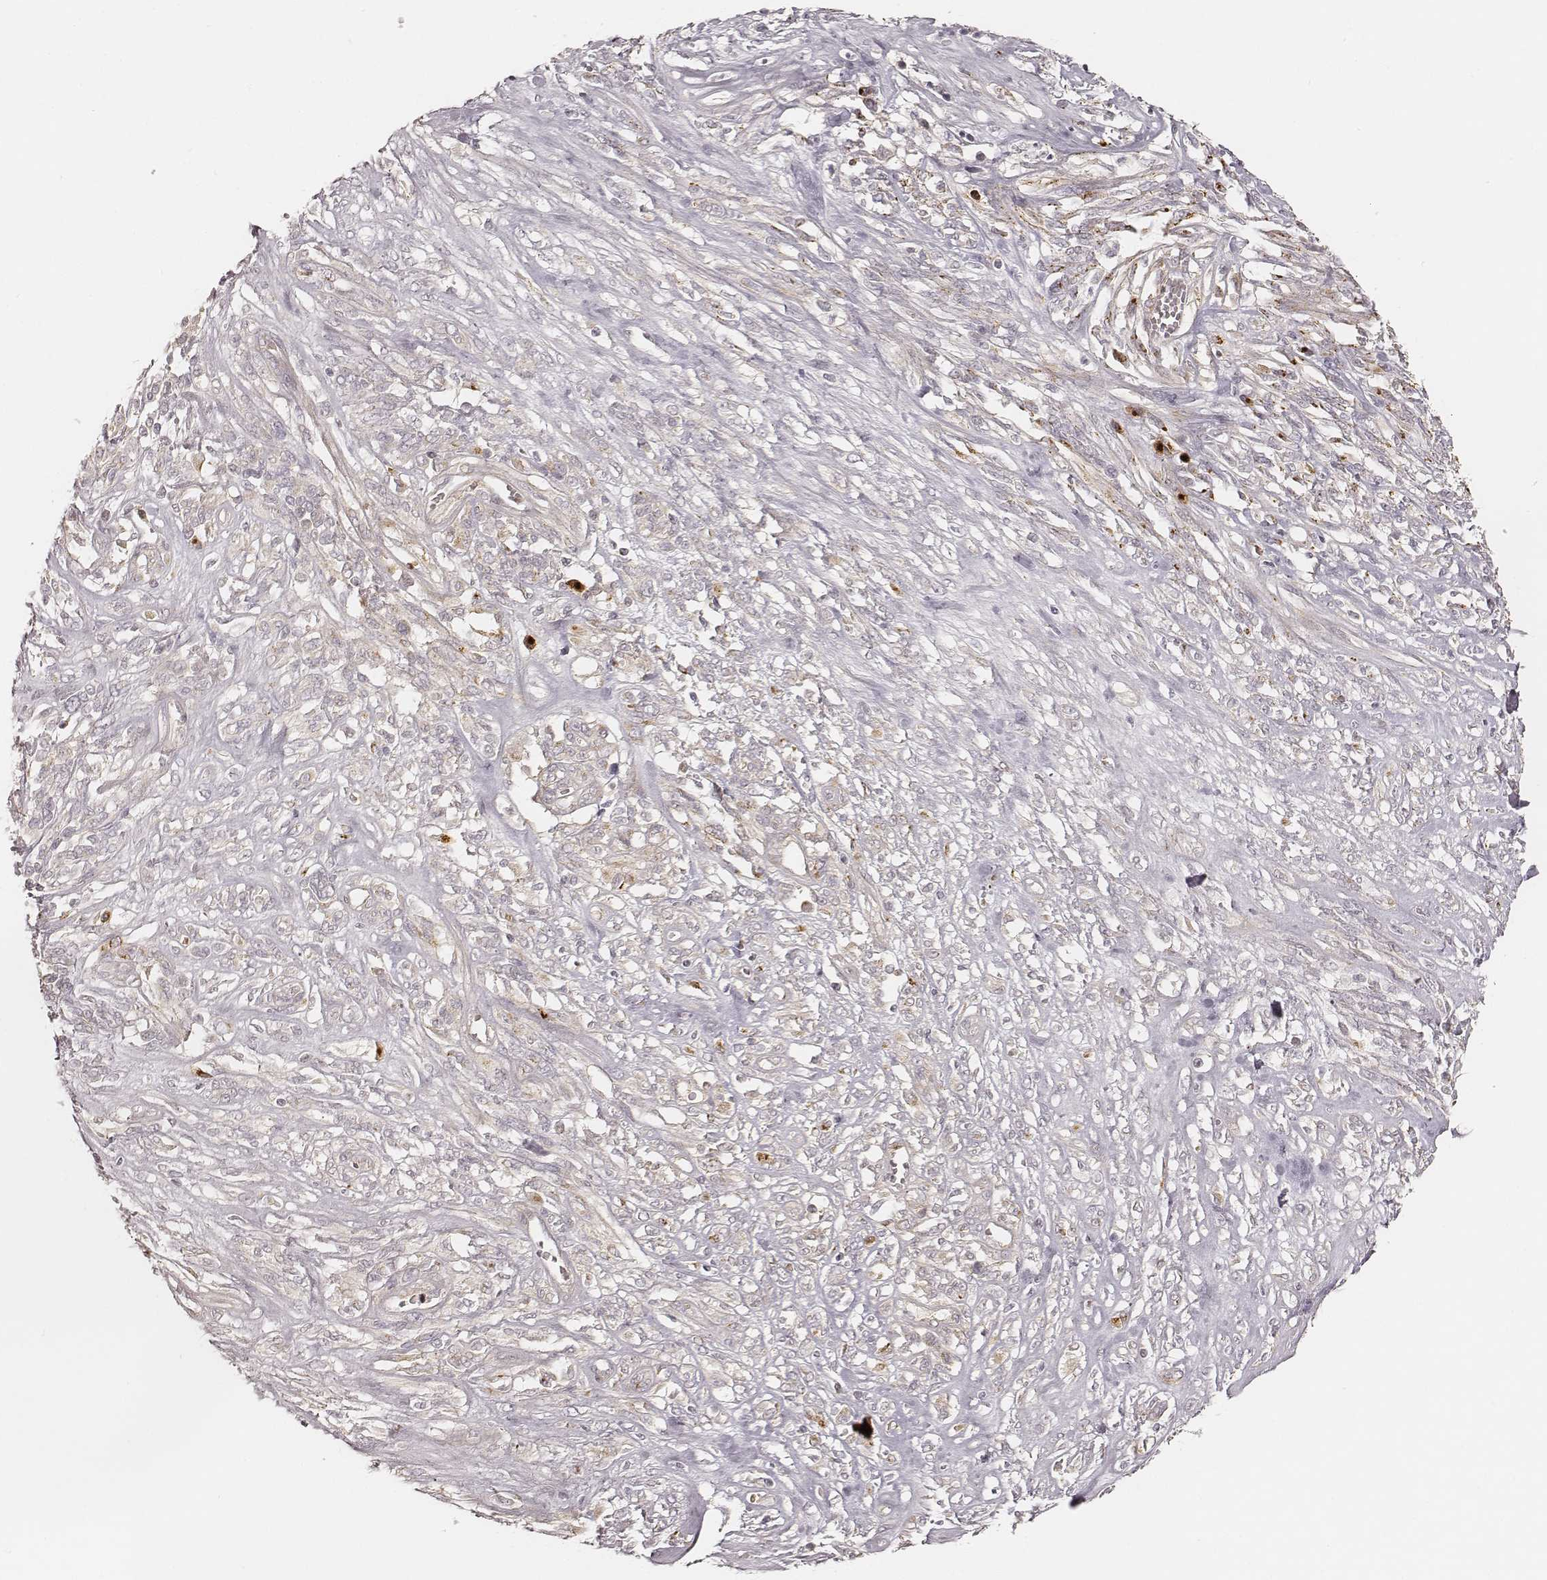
{"staining": {"intensity": "weak", "quantity": "<25%", "location": "cytoplasmic/membranous"}, "tissue": "melanoma", "cell_type": "Tumor cells", "image_type": "cancer", "snomed": [{"axis": "morphology", "description": "Malignant melanoma, NOS"}, {"axis": "topography", "description": "Skin"}], "caption": "Human melanoma stained for a protein using immunohistochemistry (IHC) displays no positivity in tumor cells.", "gene": "GORASP2", "patient": {"sex": "female", "age": 91}}